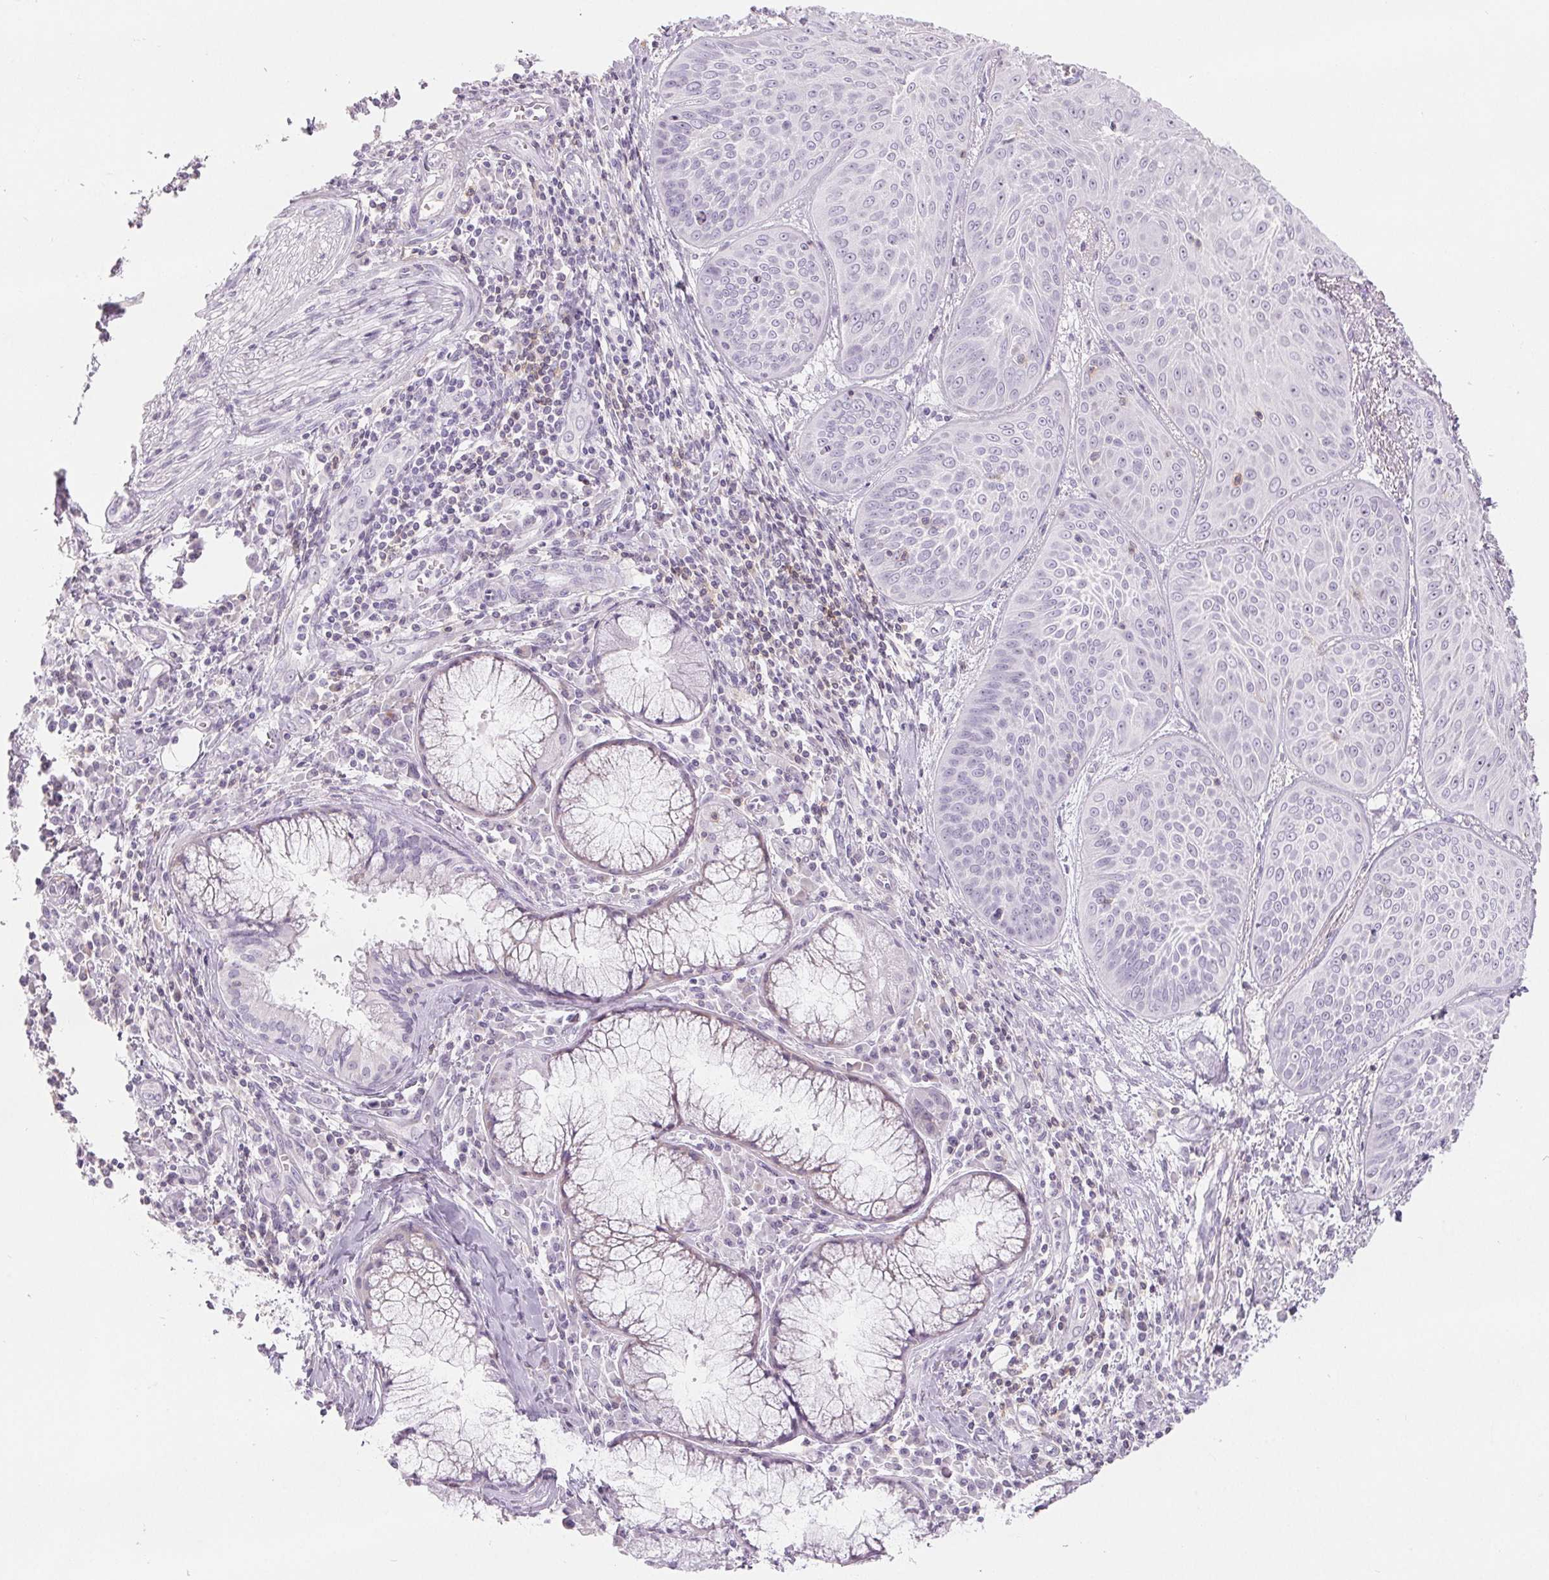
{"staining": {"intensity": "negative", "quantity": "none", "location": "none"}, "tissue": "lung cancer", "cell_type": "Tumor cells", "image_type": "cancer", "snomed": [{"axis": "morphology", "description": "Squamous cell carcinoma, NOS"}, {"axis": "topography", "description": "Lung"}], "caption": "This is a photomicrograph of immunohistochemistry staining of squamous cell carcinoma (lung), which shows no positivity in tumor cells.", "gene": "CD69", "patient": {"sex": "male", "age": 74}}